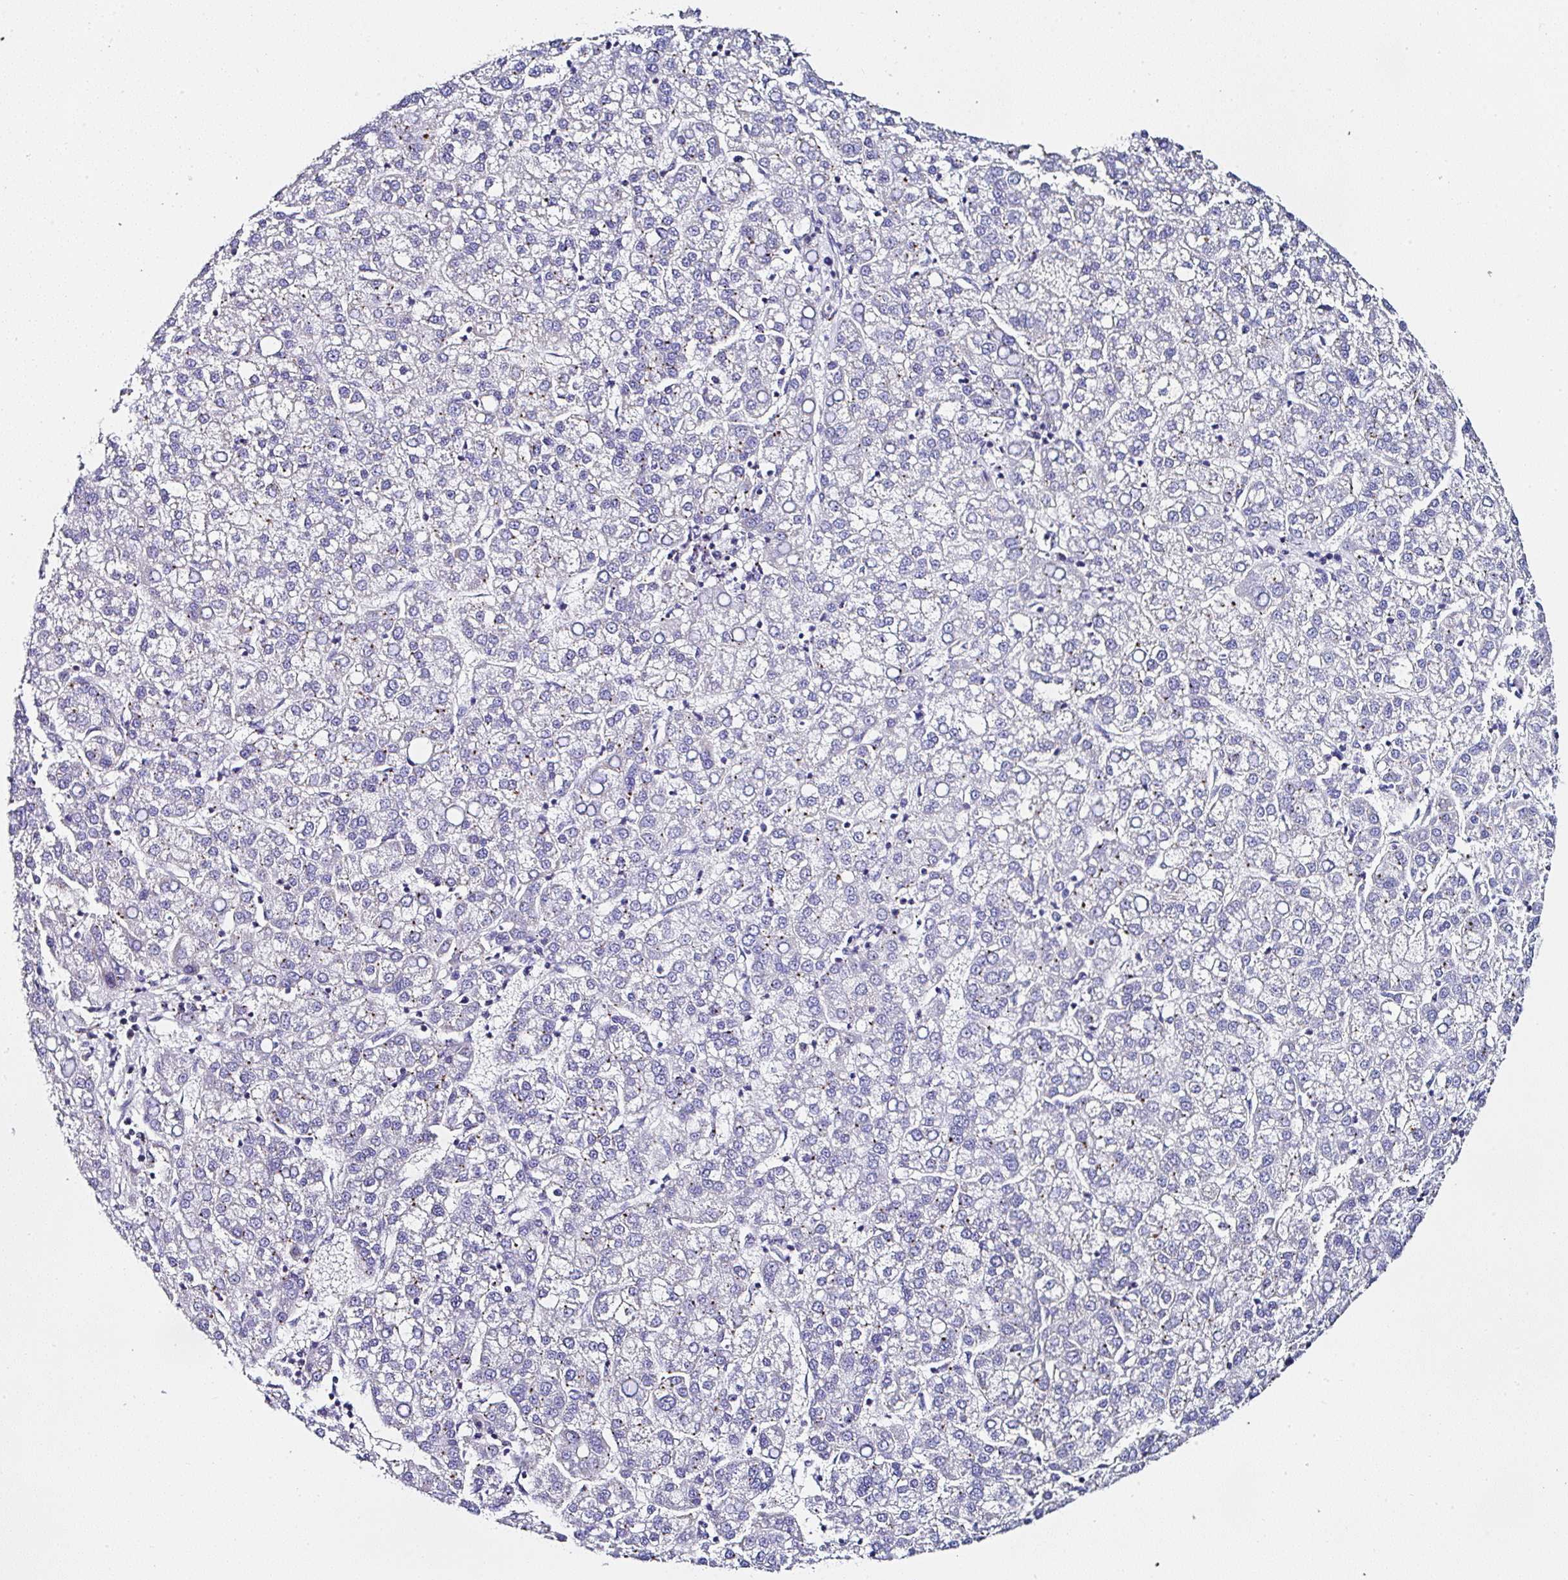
{"staining": {"intensity": "negative", "quantity": "none", "location": "none"}, "tissue": "liver cancer", "cell_type": "Tumor cells", "image_type": "cancer", "snomed": [{"axis": "morphology", "description": "Carcinoma, Hepatocellular, NOS"}, {"axis": "topography", "description": "Liver"}], "caption": "A histopathology image of human liver cancer (hepatocellular carcinoma) is negative for staining in tumor cells.", "gene": "PPFIA4", "patient": {"sex": "female", "age": 58}}